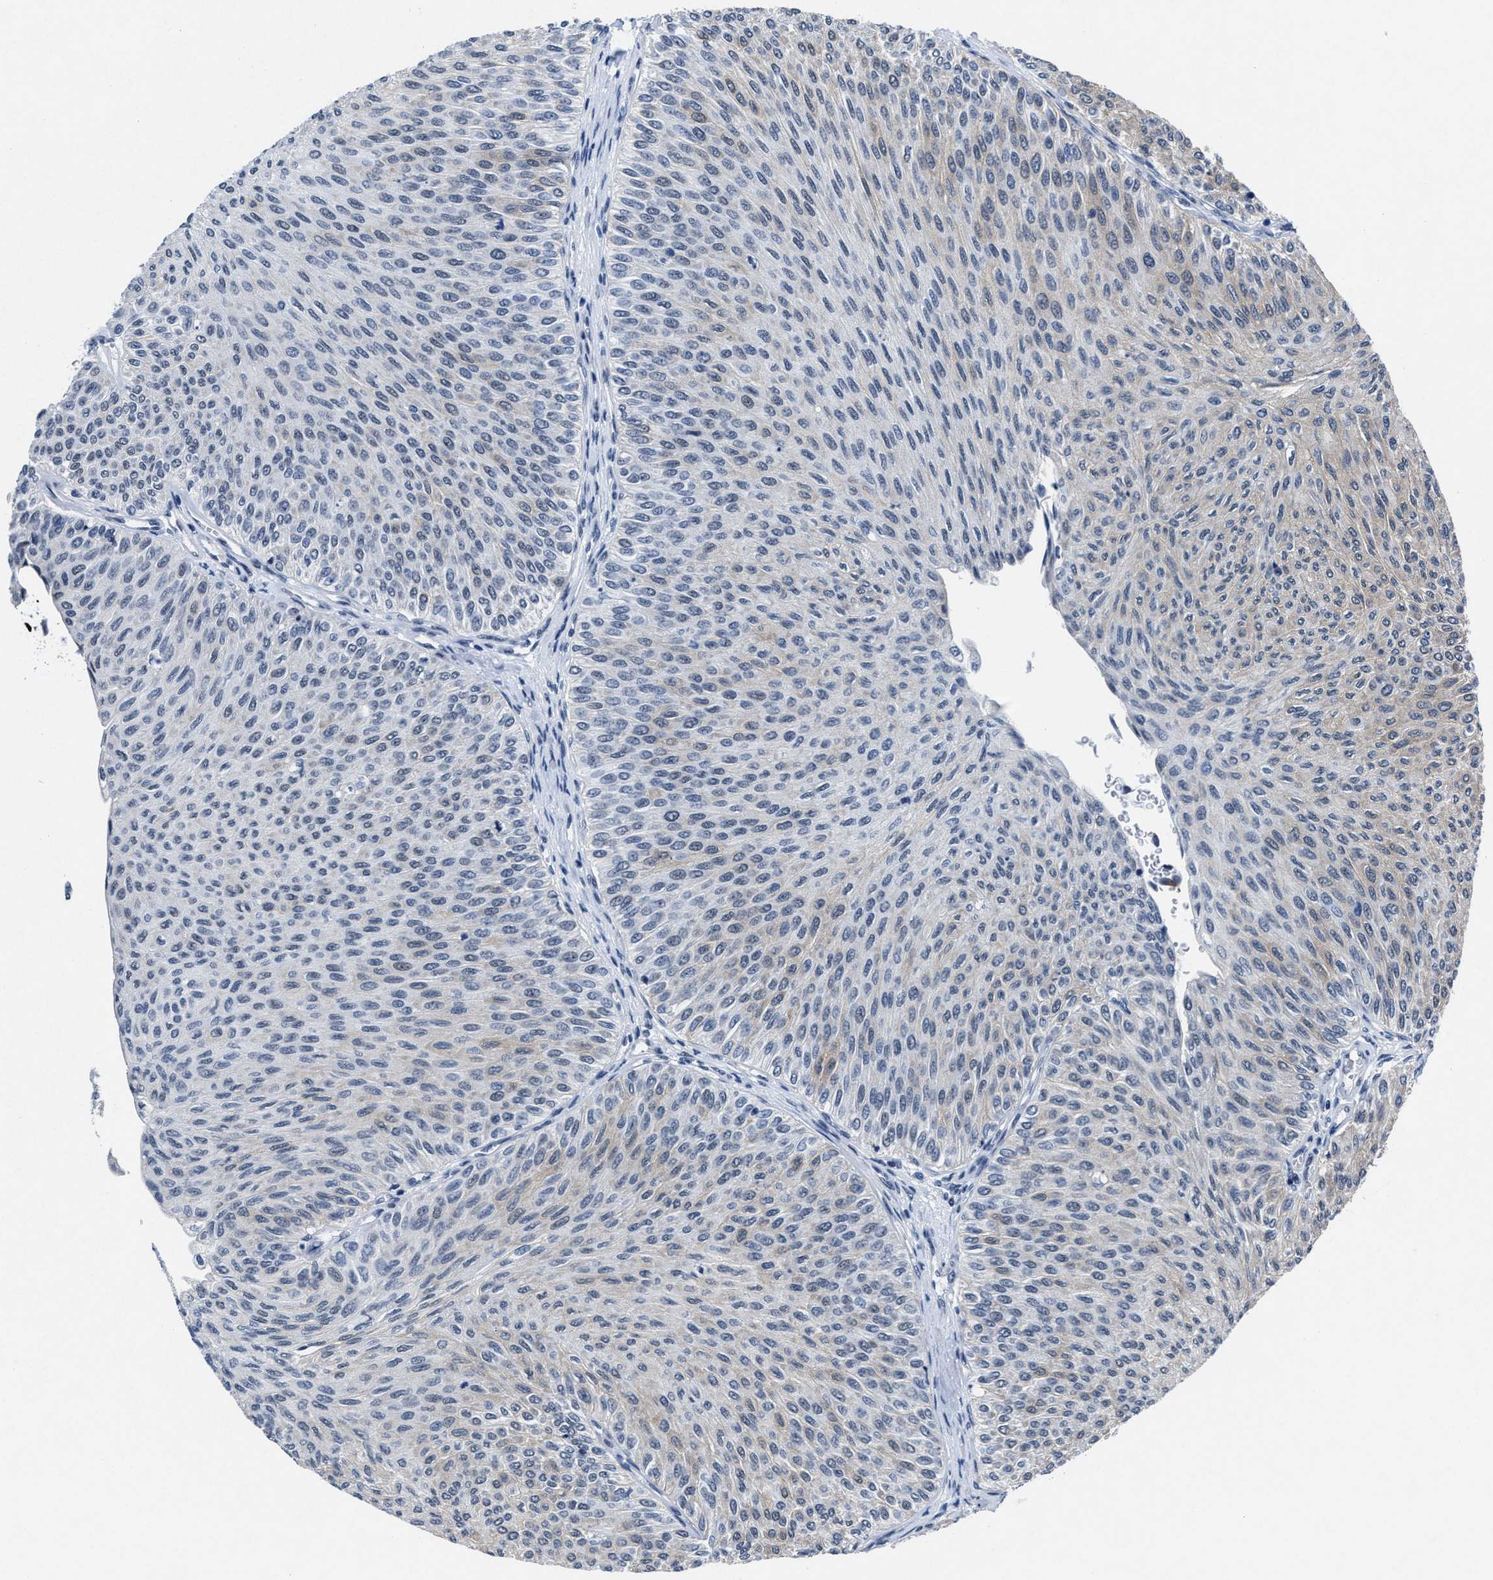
{"staining": {"intensity": "weak", "quantity": "<25%", "location": "cytoplasmic/membranous"}, "tissue": "urothelial cancer", "cell_type": "Tumor cells", "image_type": "cancer", "snomed": [{"axis": "morphology", "description": "Urothelial carcinoma, Low grade"}, {"axis": "topography", "description": "Urinary bladder"}], "caption": "A histopathology image of human low-grade urothelial carcinoma is negative for staining in tumor cells.", "gene": "ID3", "patient": {"sex": "male", "age": 78}}